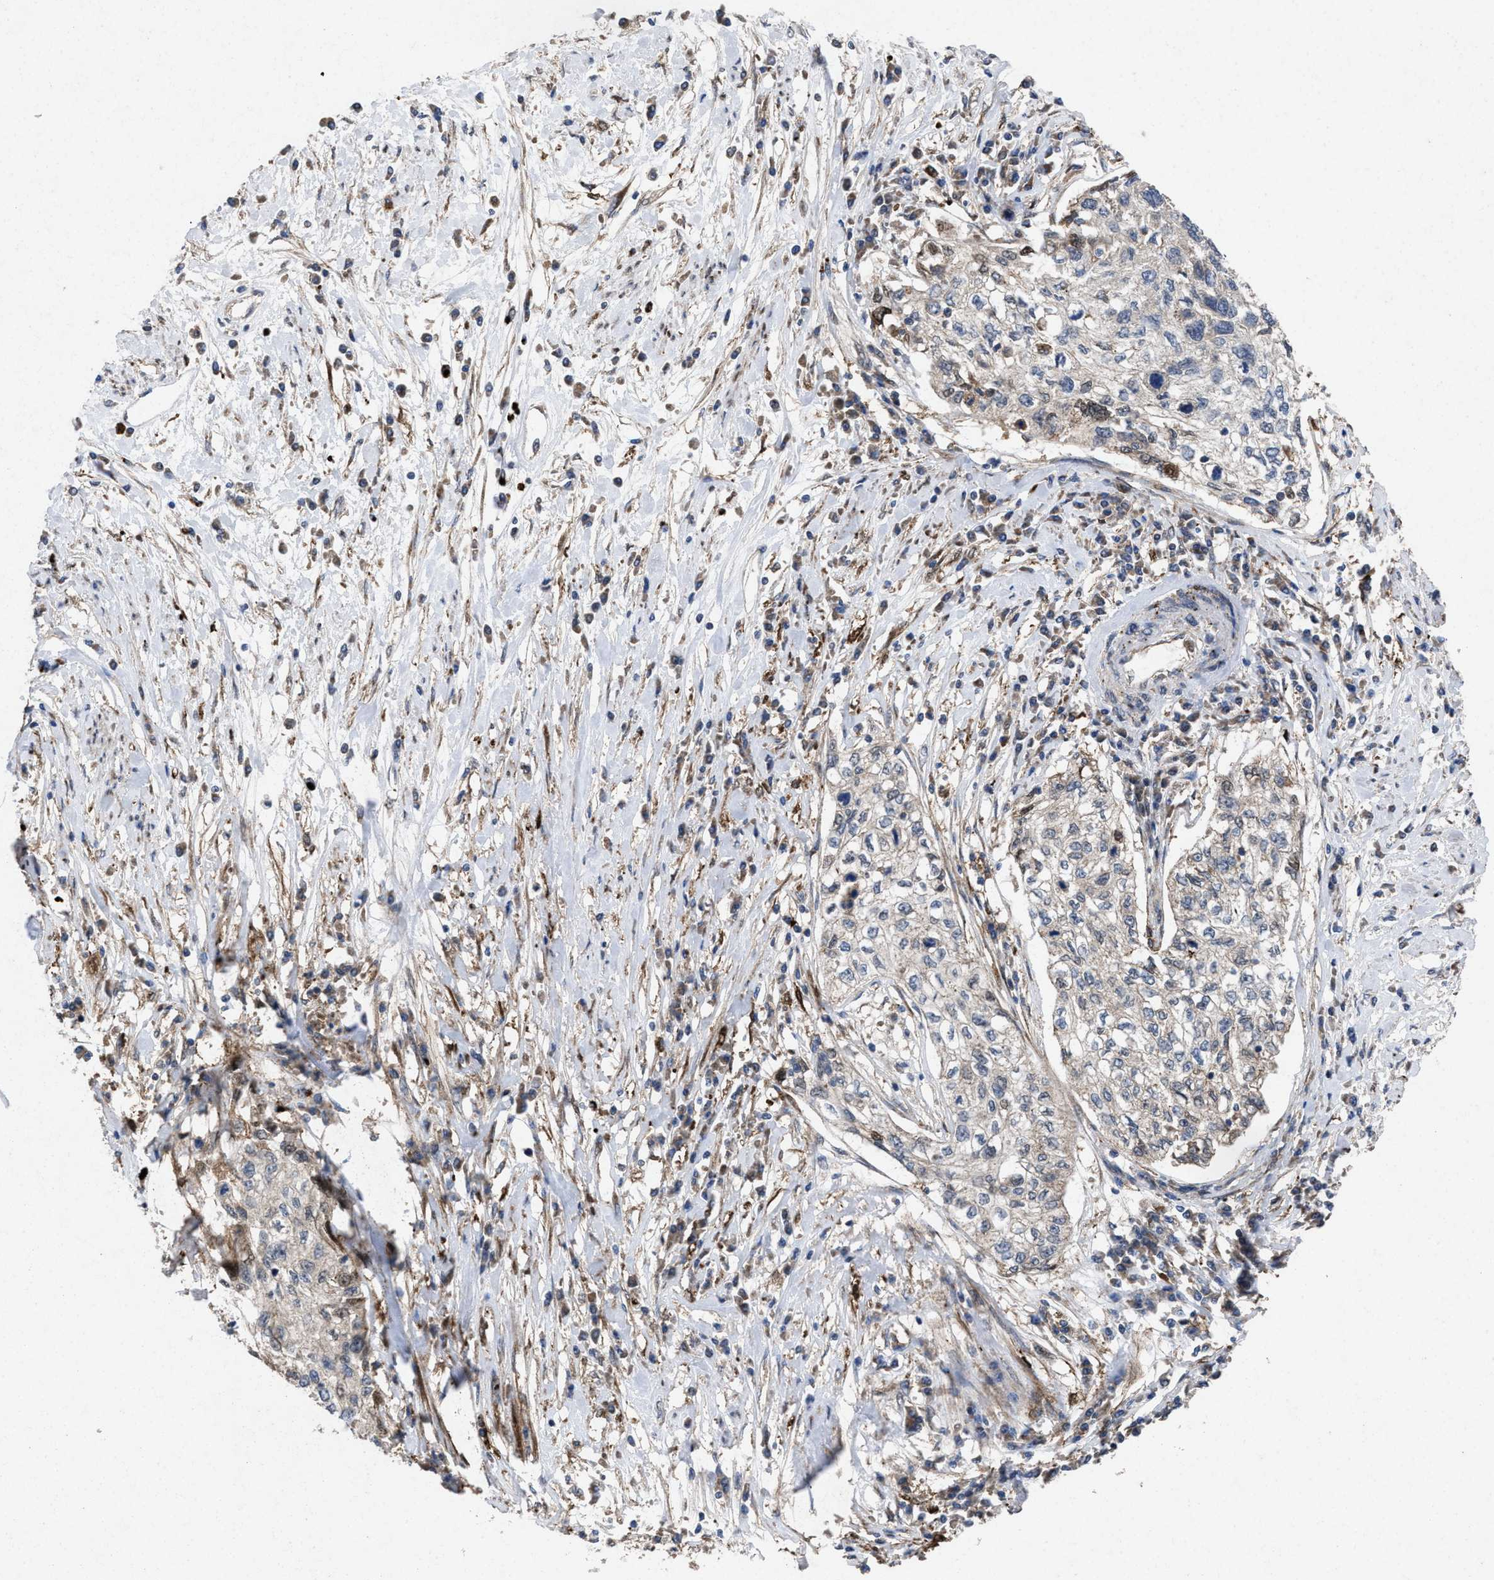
{"staining": {"intensity": "weak", "quantity": "<25%", "location": "cytoplasmic/membranous"}, "tissue": "cervical cancer", "cell_type": "Tumor cells", "image_type": "cancer", "snomed": [{"axis": "morphology", "description": "Squamous cell carcinoma, NOS"}, {"axis": "topography", "description": "Cervix"}], "caption": "Immunohistochemistry histopathology image of neoplastic tissue: human cervical cancer stained with DAB (3,3'-diaminobenzidine) shows no significant protein expression in tumor cells.", "gene": "MSI2", "patient": {"sex": "female", "age": 57}}